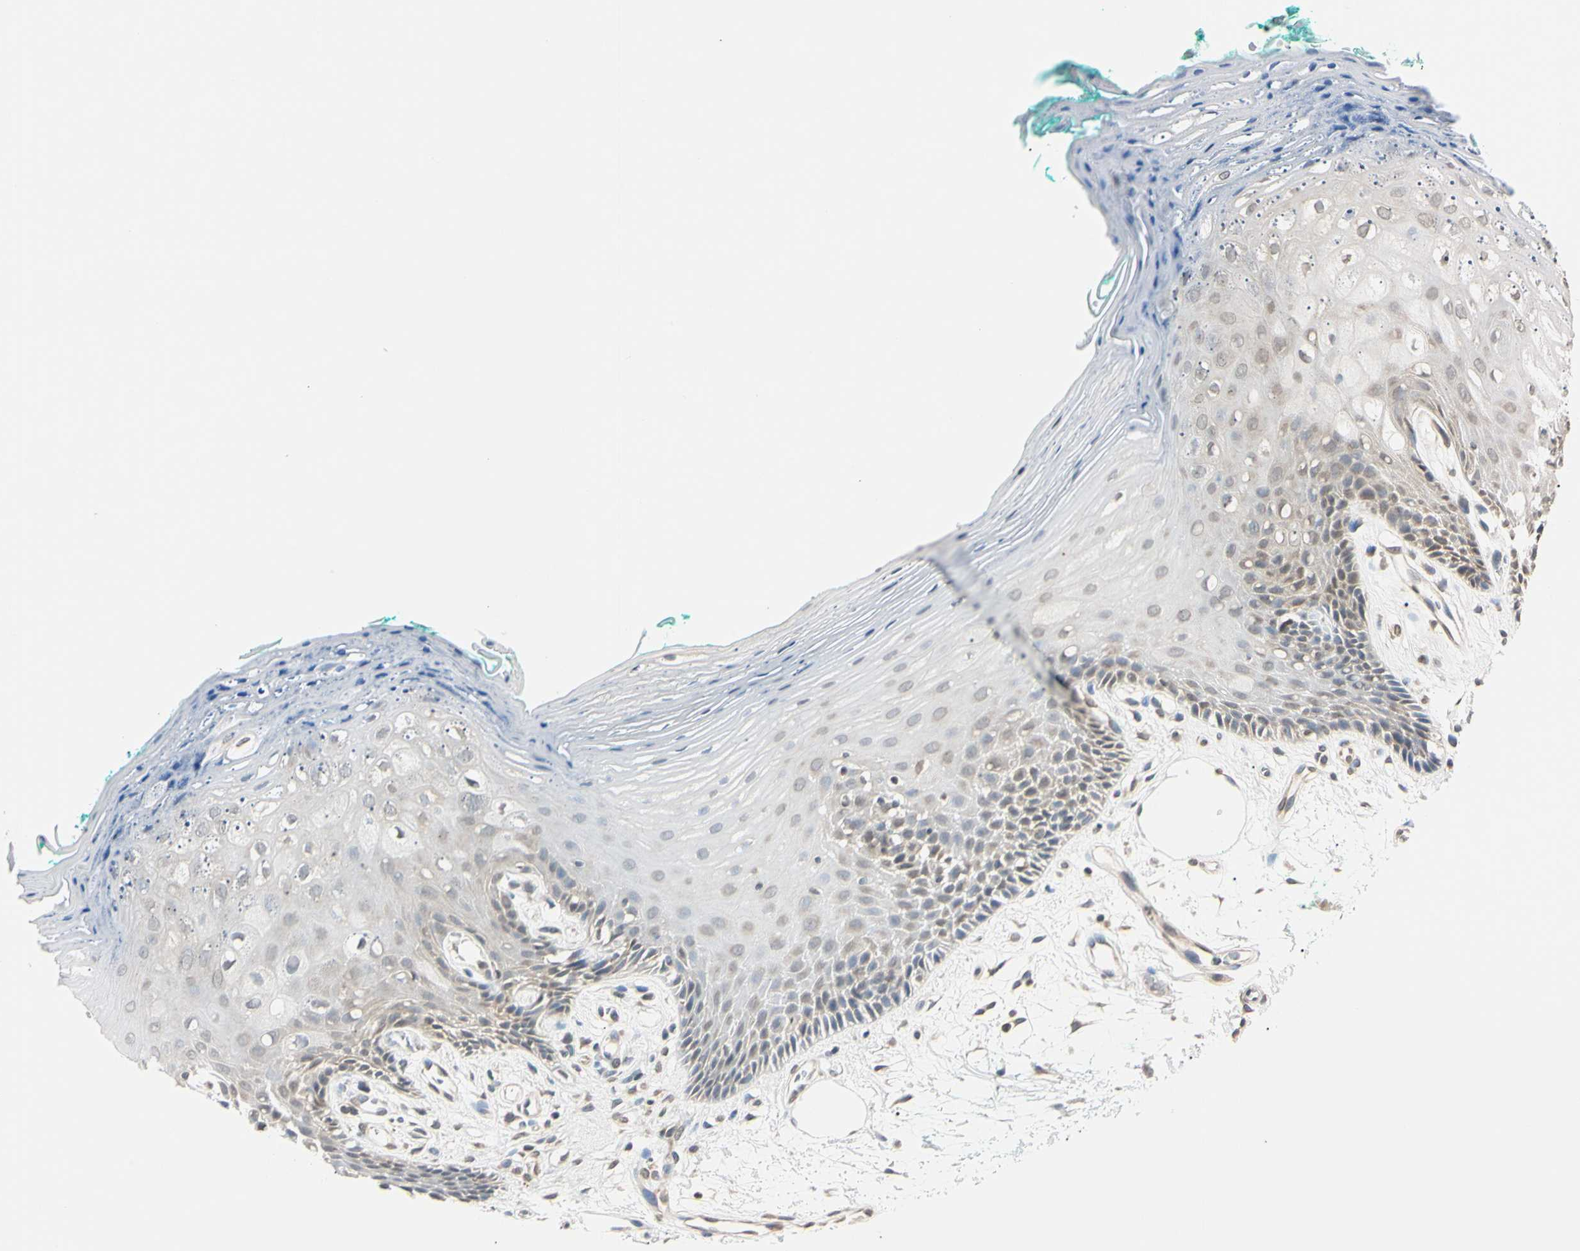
{"staining": {"intensity": "weak", "quantity": "<25%", "location": "cytoplasmic/membranous"}, "tissue": "oral mucosa", "cell_type": "Squamous epithelial cells", "image_type": "normal", "snomed": [{"axis": "morphology", "description": "Normal tissue, NOS"}, {"axis": "topography", "description": "Skeletal muscle"}, {"axis": "topography", "description": "Oral tissue"}, {"axis": "topography", "description": "Peripheral nerve tissue"}], "caption": "Histopathology image shows no significant protein positivity in squamous epithelial cells of unremarkable oral mucosa. (DAB (3,3'-diaminobenzidine) immunohistochemistry visualized using brightfield microscopy, high magnification).", "gene": "CDC45", "patient": {"sex": "female", "age": 84}}